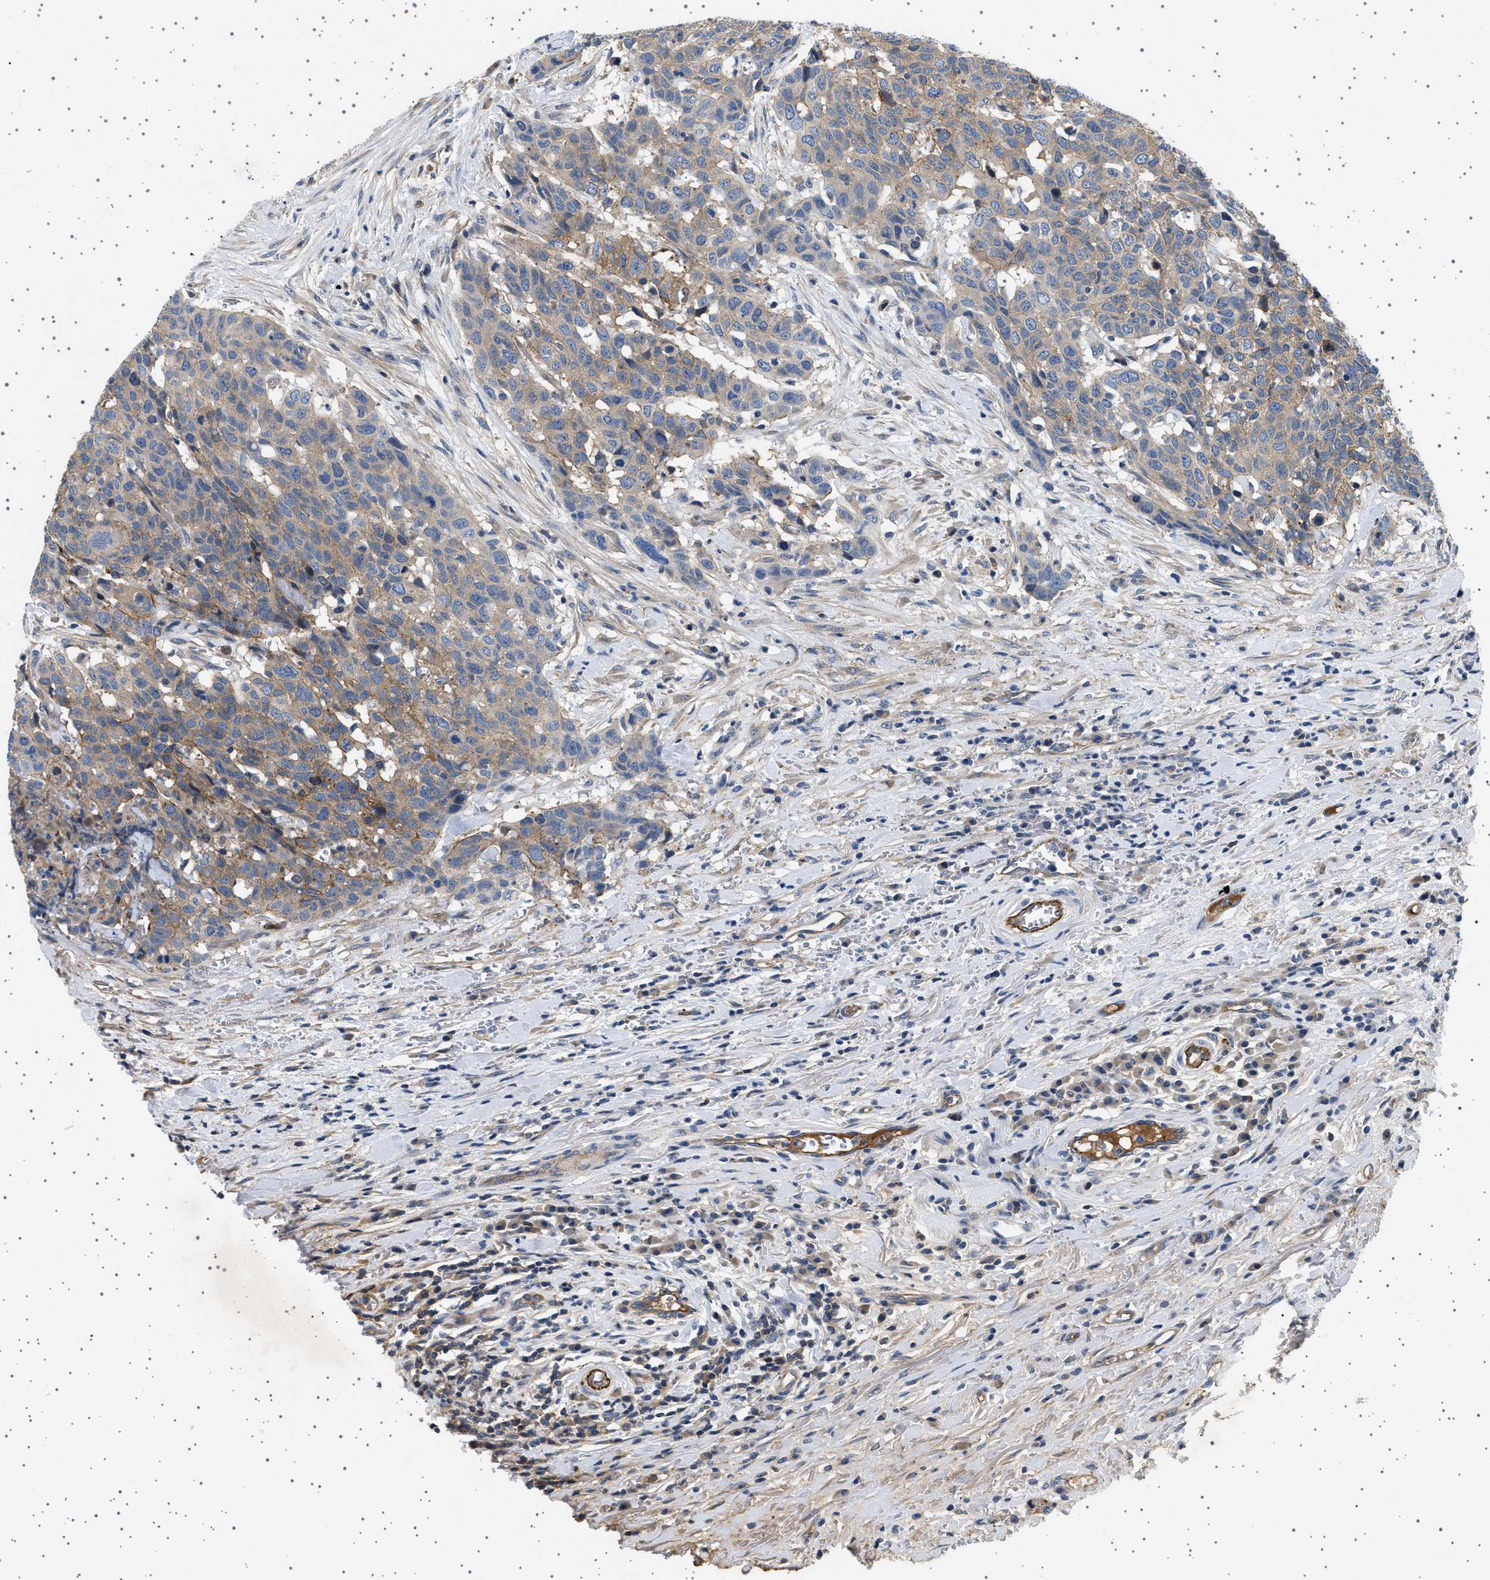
{"staining": {"intensity": "moderate", "quantity": ">75%", "location": "cytoplasmic/membranous"}, "tissue": "head and neck cancer", "cell_type": "Tumor cells", "image_type": "cancer", "snomed": [{"axis": "morphology", "description": "Squamous cell carcinoma, NOS"}, {"axis": "topography", "description": "Head-Neck"}], "caption": "This histopathology image demonstrates immunohistochemistry (IHC) staining of head and neck cancer (squamous cell carcinoma), with medium moderate cytoplasmic/membranous expression in about >75% of tumor cells.", "gene": "PLPP6", "patient": {"sex": "male", "age": 66}}